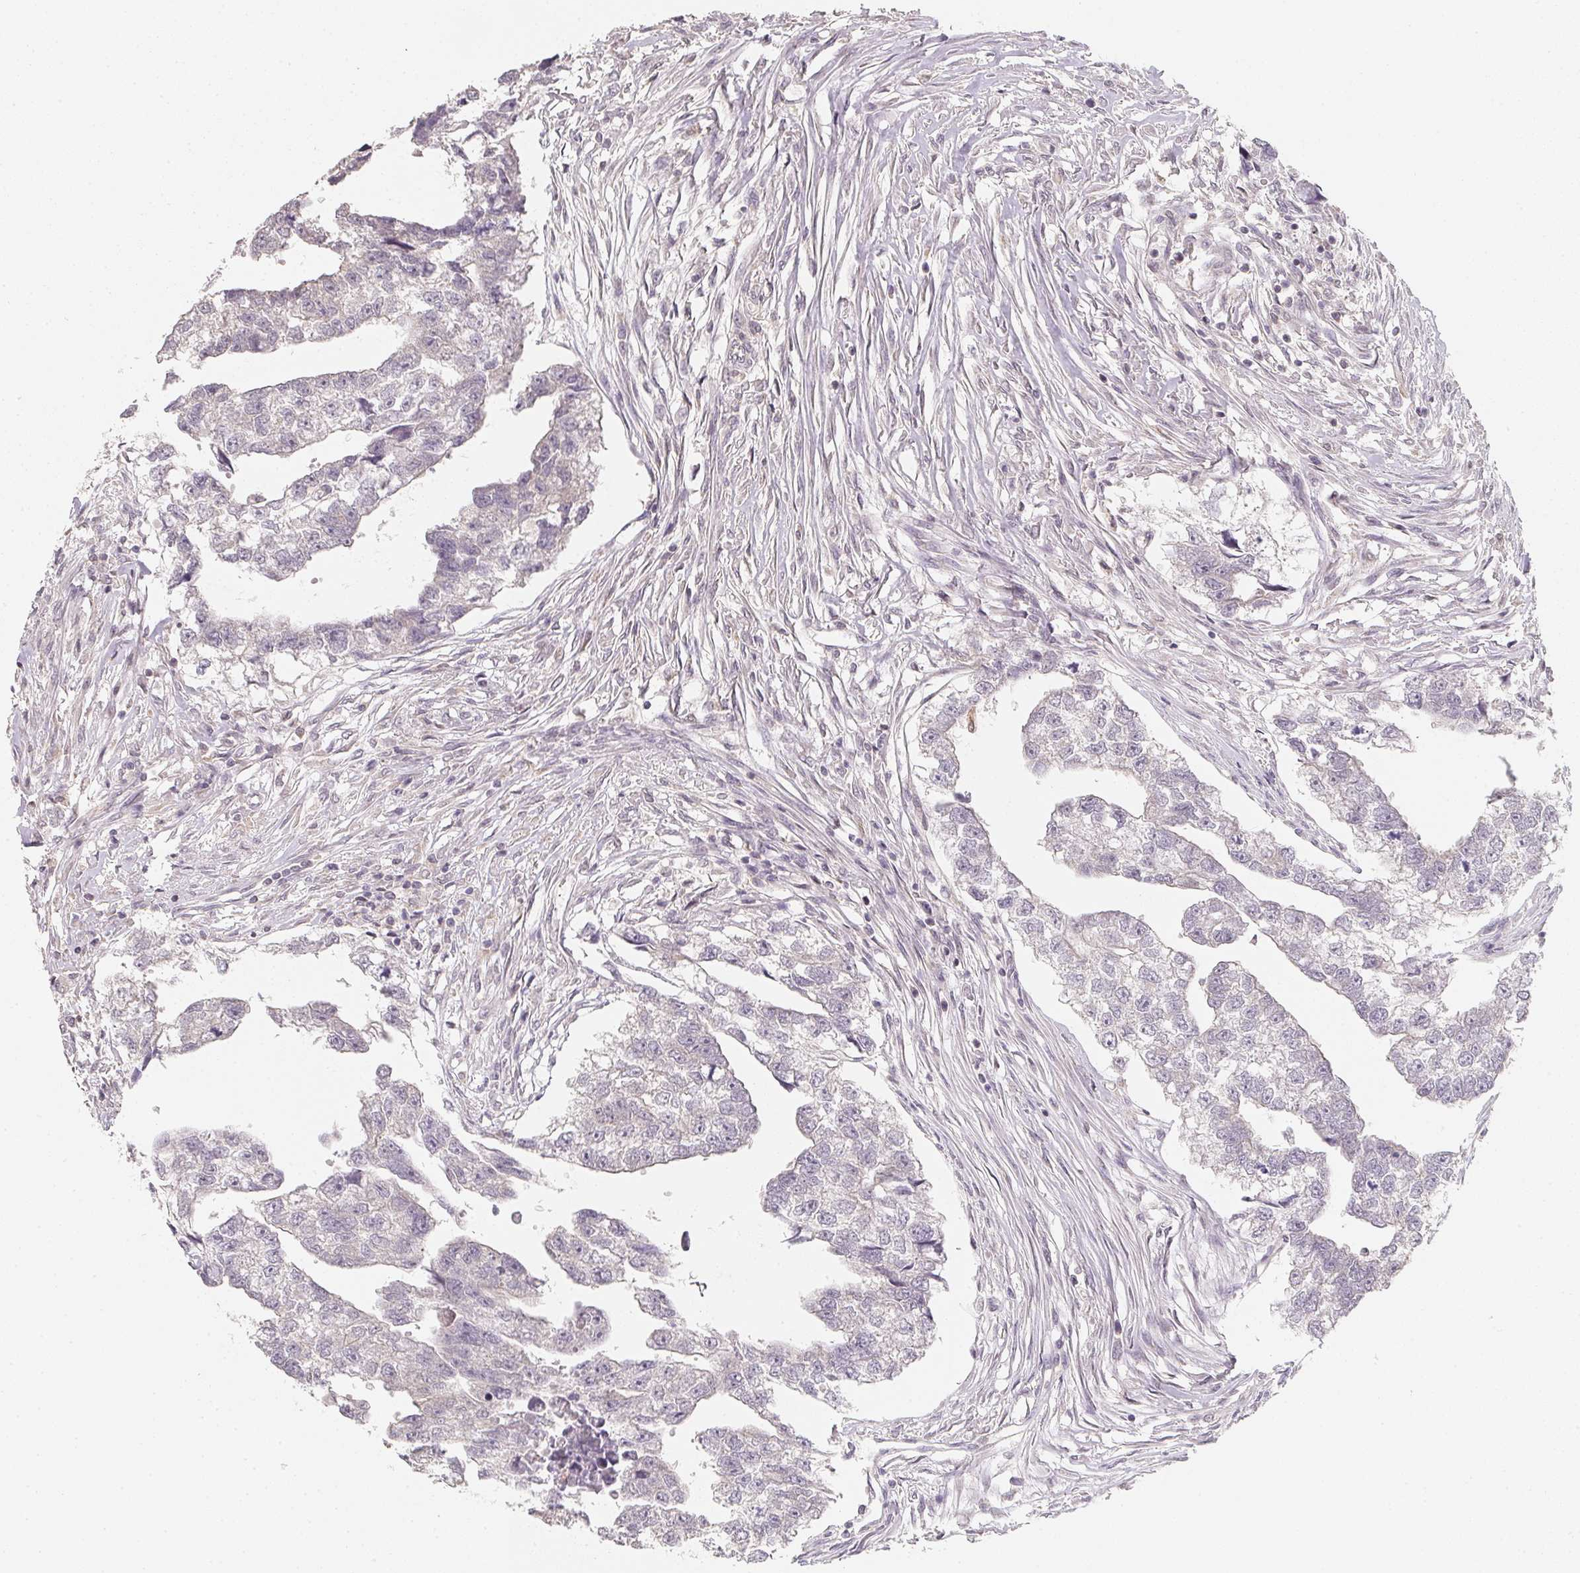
{"staining": {"intensity": "negative", "quantity": "none", "location": "none"}, "tissue": "testis cancer", "cell_type": "Tumor cells", "image_type": "cancer", "snomed": [{"axis": "morphology", "description": "Carcinoma, Embryonal, NOS"}, {"axis": "morphology", "description": "Teratoma, malignant, NOS"}, {"axis": "topography", "description": "Testis"}], "caption": "A high-resolution image shows IHC staining of testis teratoma (malignant), which shows no significant positivity in tumor cells. (IHC, brightfield microscopy, high magnification).", "gene": "SOAT1", "patient": {"sex": "male", "age": 44}}